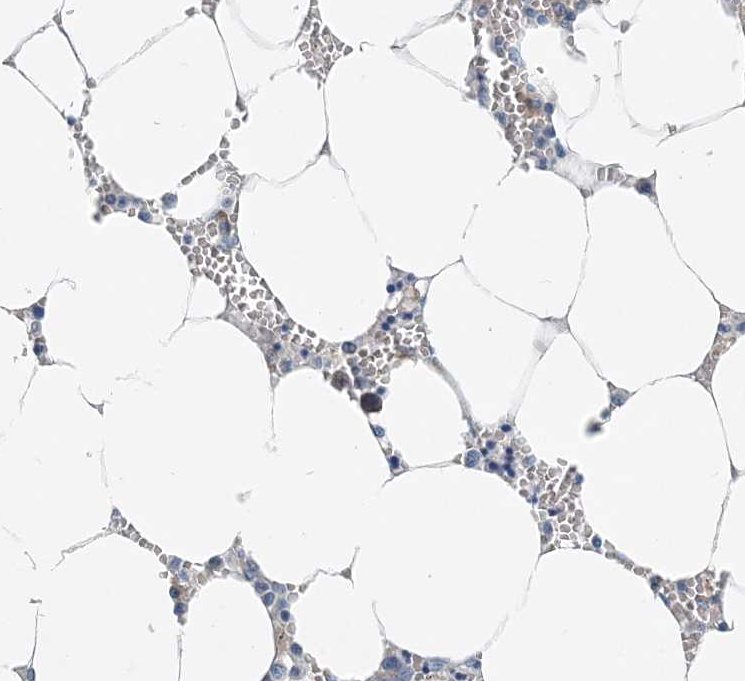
{"staining": {"intensity": "negative", "quantity": "none", "location": "none"}, "tissue": "bone marrow", "cell_type": "Hematopoietic cells", "image_type": "normal", "snomed": [{"axis": "morphology", "description": "Normal tissue, NOS"}, {"axis": "topography", "description": "Bone marrow"}], "caption": "Immunohistochemical staining of unremarkable human bone marrow demonstrates no significant staining in hematopoietic cells.", "gene": "EEF1A2", "patient": {"sex": "male", "age": 70}}